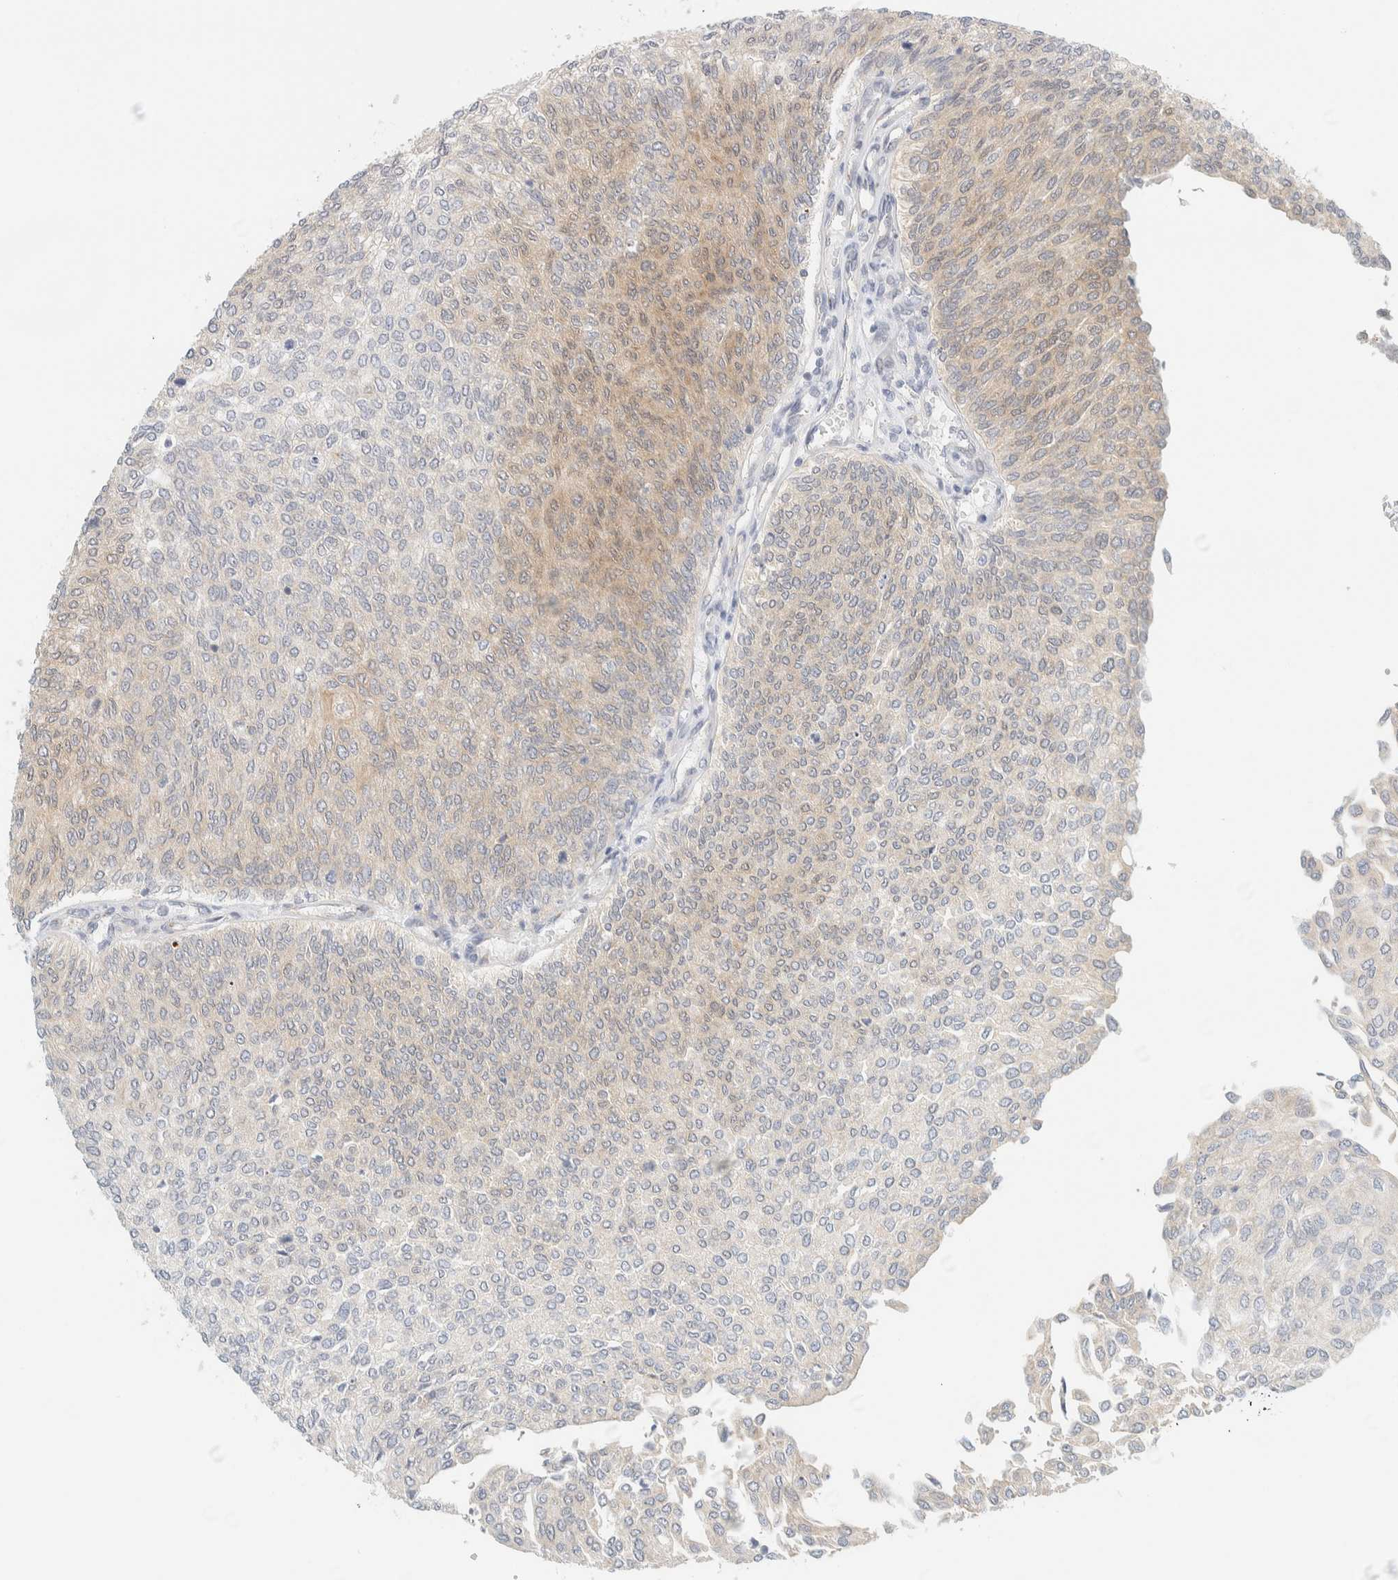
{"staining": {"intensity": "moderate", "quantity": "25%-75%", "location": "cytoplasmic/membranous"}, "tissue": "urothelial cancer", "cell_type": "Tumor cells", "image_type": "cancer", "snomed": [{"axis": "morphology", "description": "Urothelial carcinoma, Low grade"}, {"axis": "topography", "description": "Urinary bladder"}], "caption": "Immunohistochemistry of human urothelial cancer exhibits medium levels of moderate cytoplasmic/membranous staining in approximately 25%-75% of tumor cells.", "gene": "PCYT2", "patient": {"sex": "female", "age": 79}}